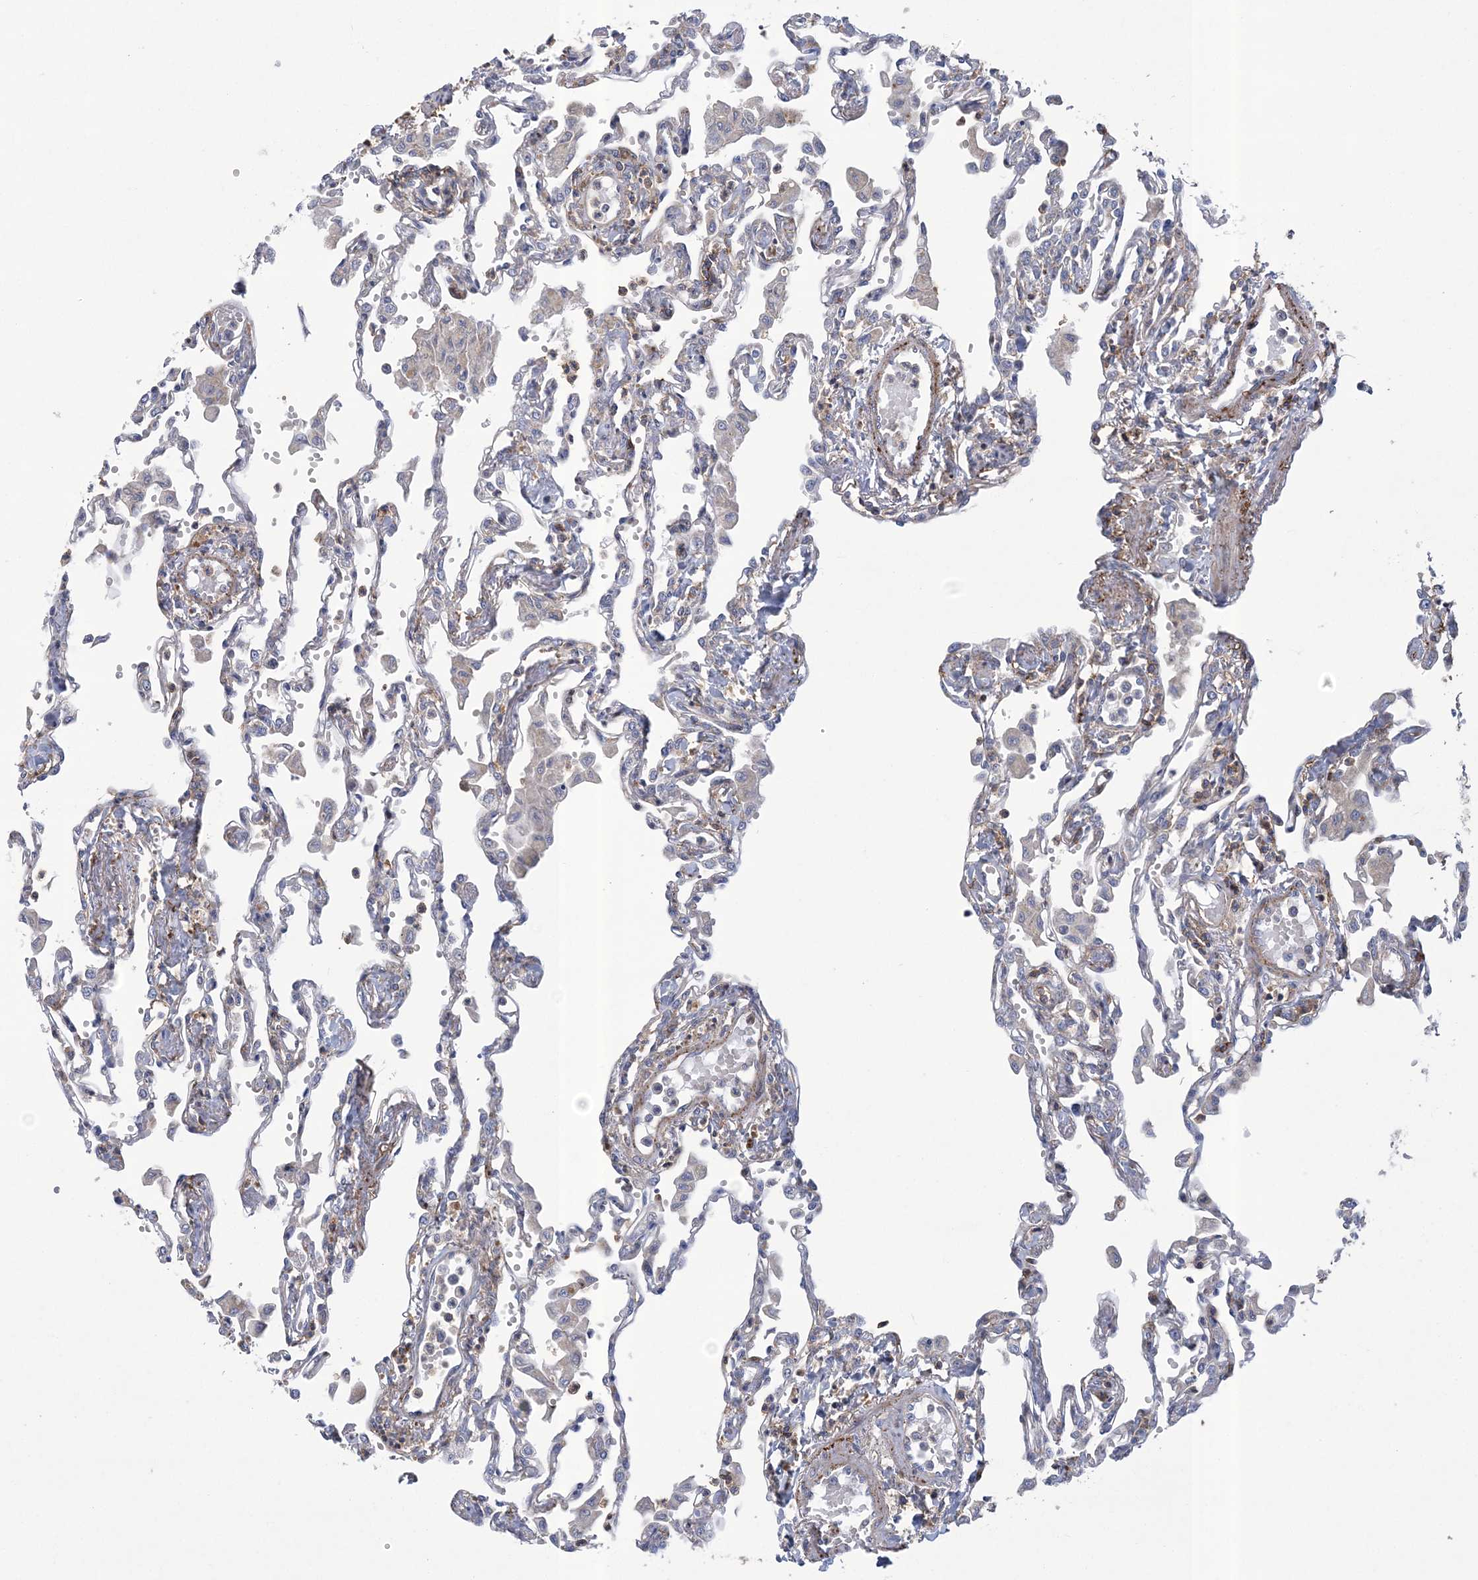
{"staining": {"intensity": "negative", "quantity": "none", "location": "none"}, "tissue": "lung", "cell_type": "Alveolar cells", "image_type": "normal", "snomed": [{"axis": "morphology", "description": "Normal tissue, NOS"}, {"axis": "topography", "description": "Bronchus"}, {"axis": "topography", "description": "Lung"}], "caption": "This is a micrograph of IHC staining of unremarkable lung, which shows no staining in alveolar cells.", "gene": "ARSJ", "patient": {"sex": "female", "age": 49}}